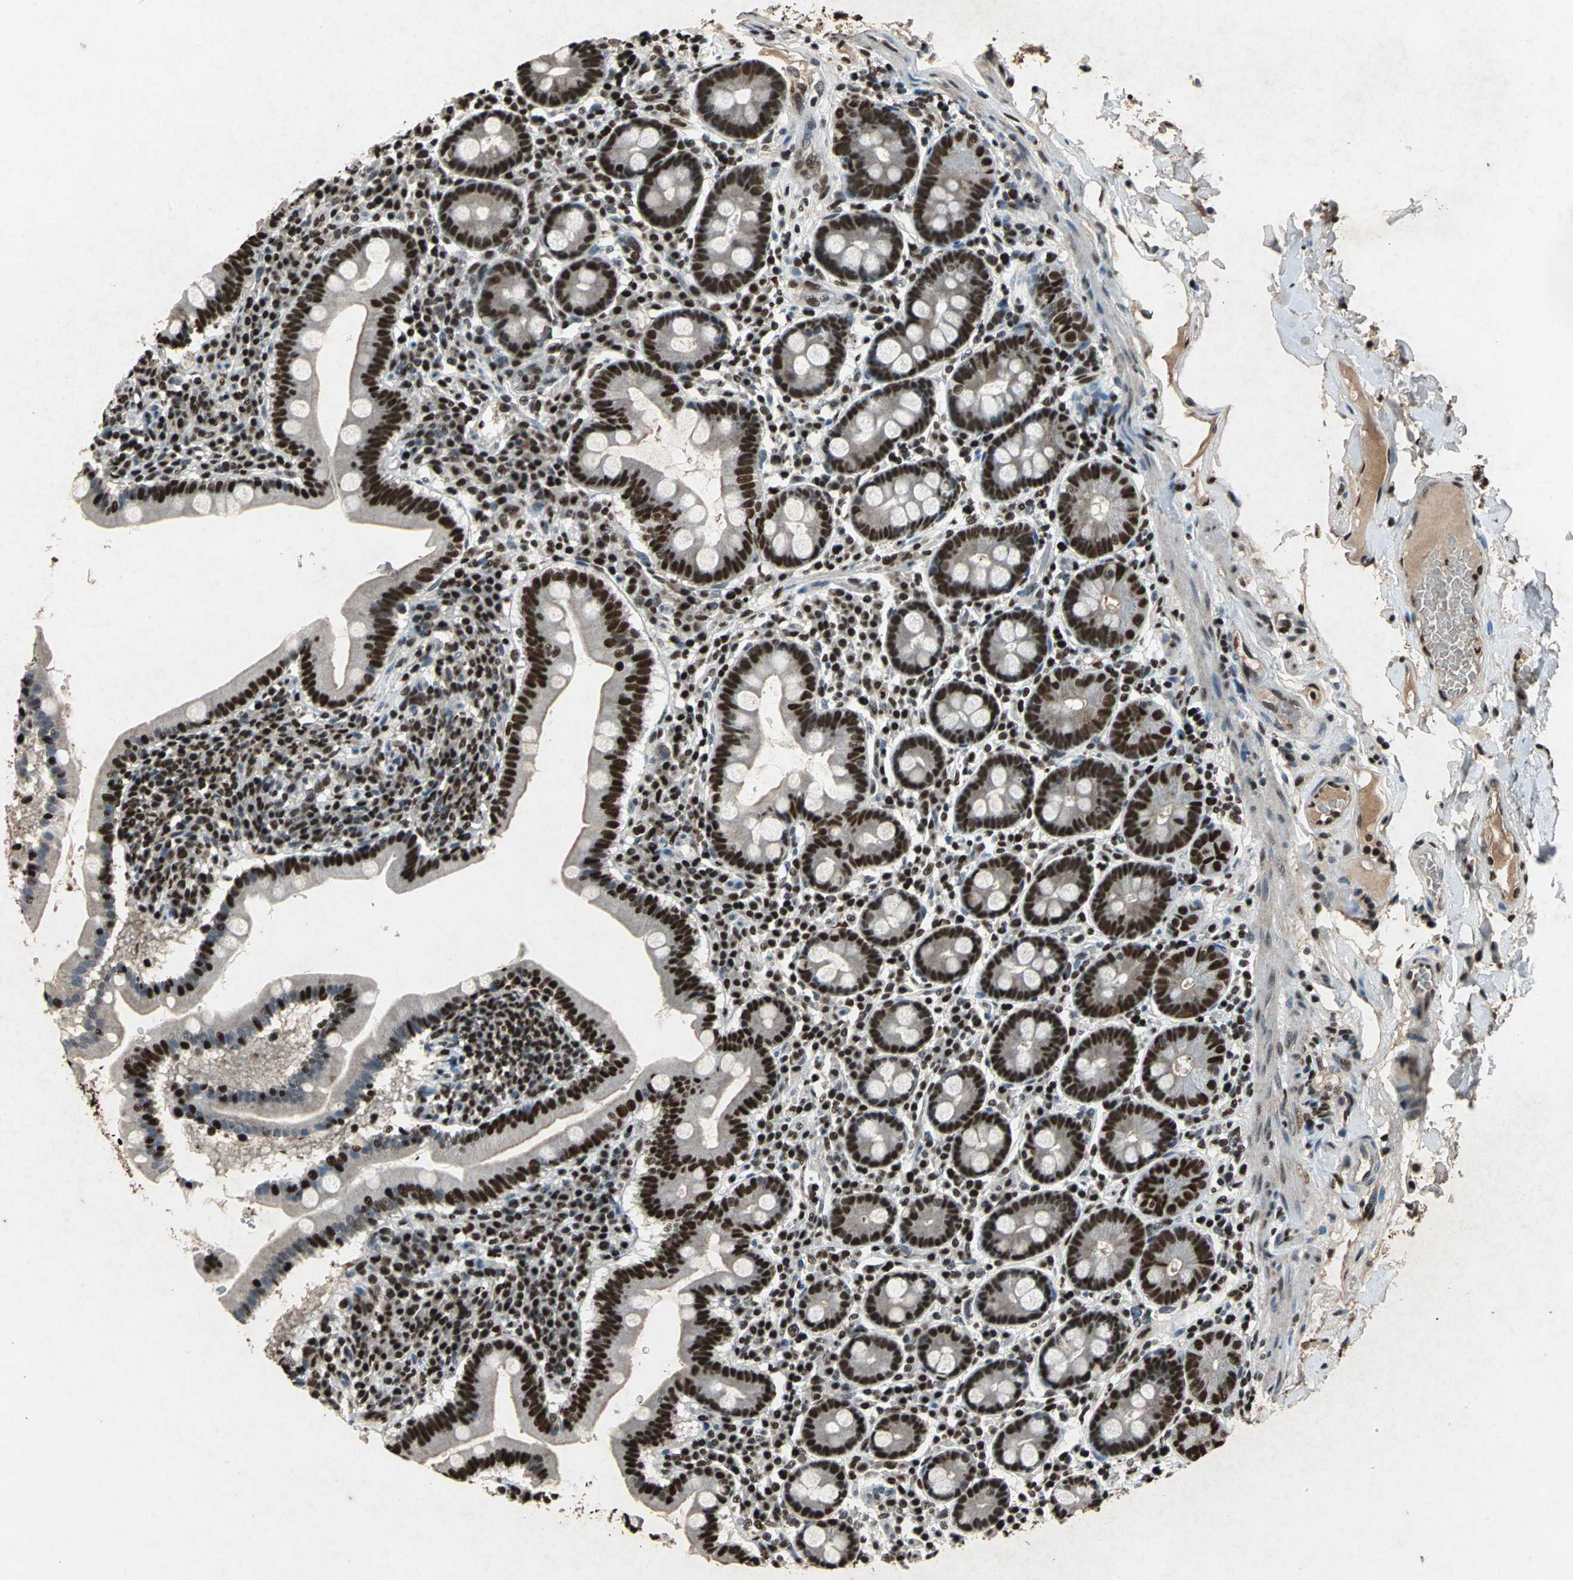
{"staining": {"intensity": "strong", "quantity": ">75%", "location": "nuclear"}, "tissue": "duodenum", "cell_type": "Glandular cells", "image_type": "normal", "snomed": [{"axis": "morphology", "description": "Normal tissue, NOS"}, {"axis": "topography", "description": "Duodenum"}], "caption": "Glandular cells show high levels of strong nuclear staining in about >75% of cells in unremarkable human duodenum. Ihc stains the protein in brown and the nuclei are stained blue.", "gene": "ANP32A", "patient": {"sex": "male", "age": 50}}